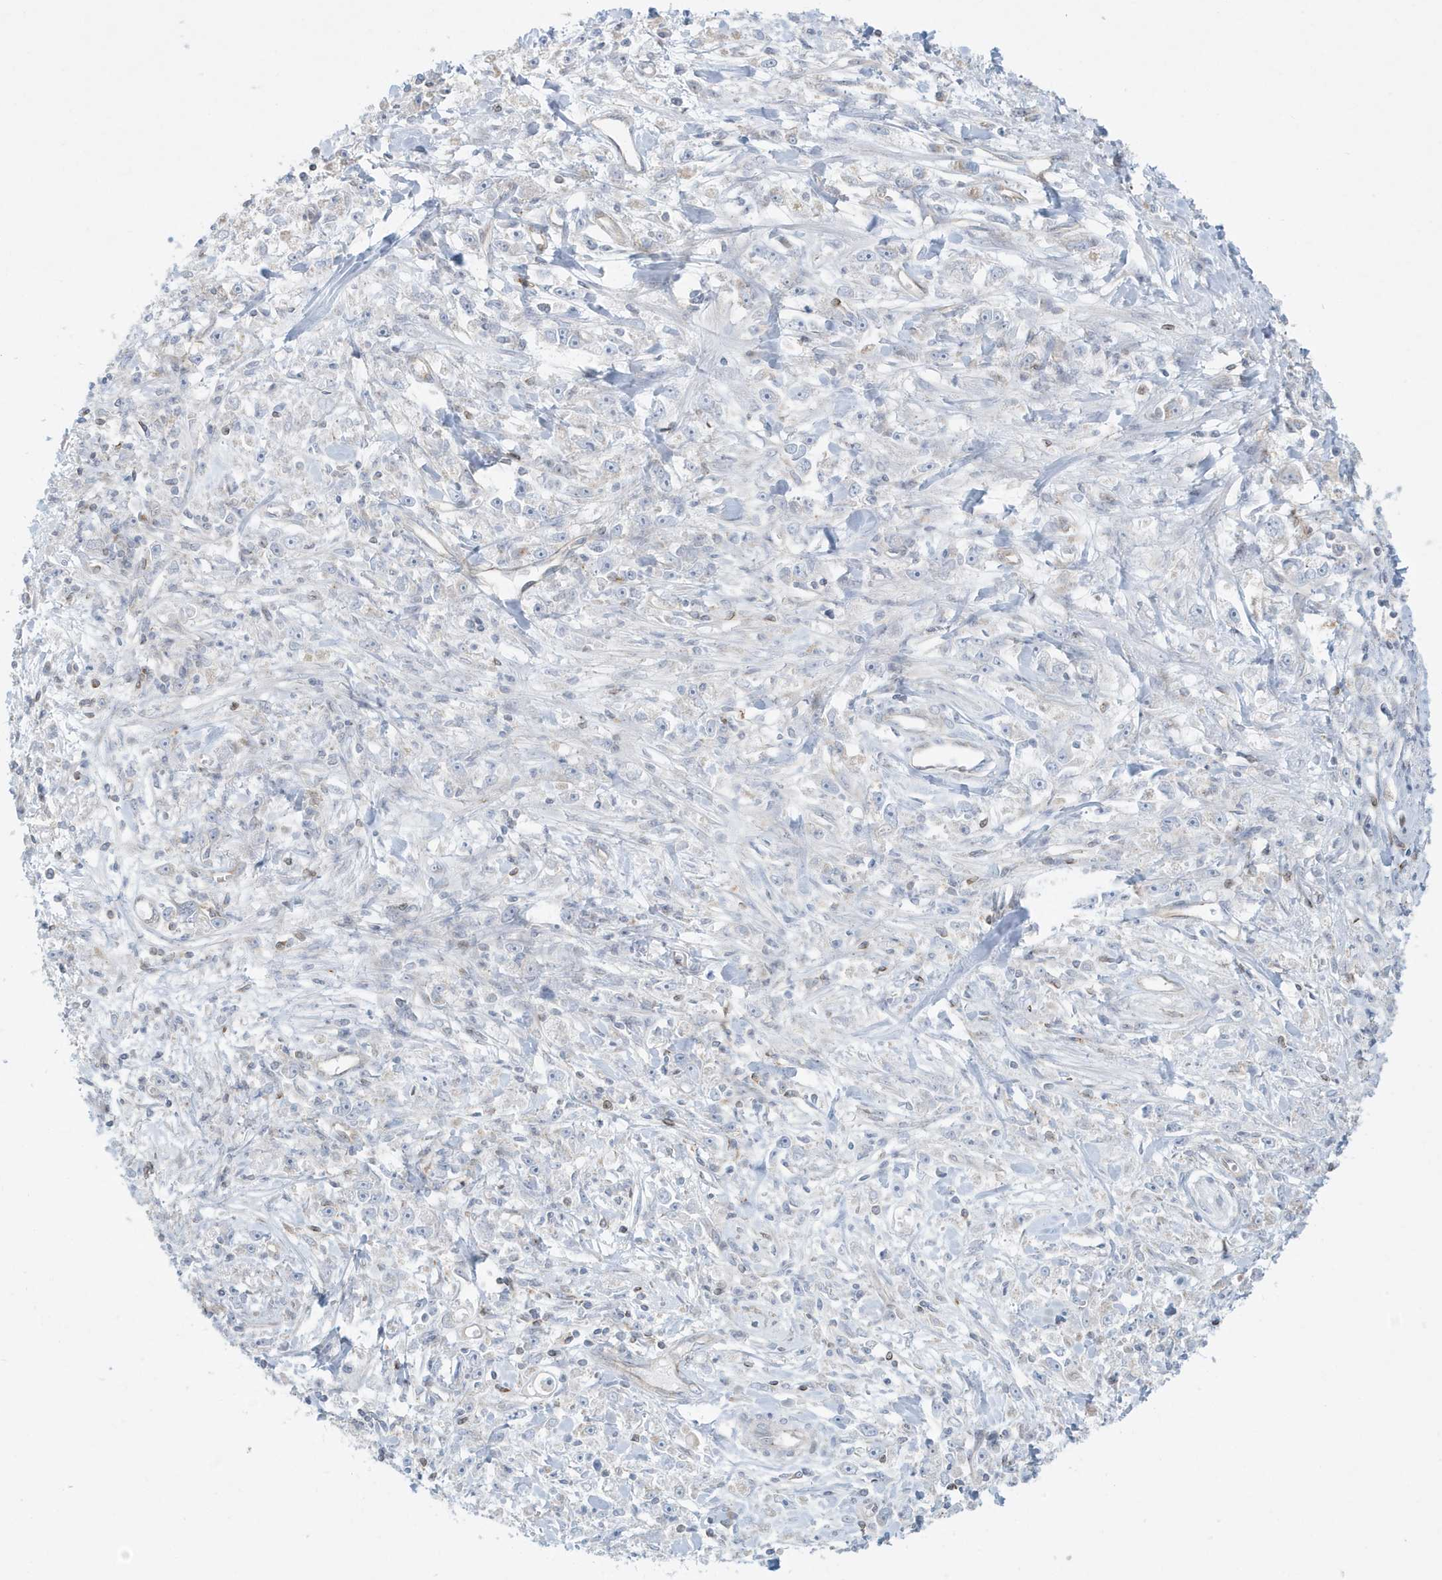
{"staining": {"intensity": "negative", "quantity": "none", "location": "none"}, "tissue": "stomach cancer", "cell_type": "Tumor cells", "image_type": "cancer", "snomed": [{"axis": "morphology", "description": "Adenocarcinoma, NOS"}, {"axis": "topography", "description": "Stomach"}], "caption": "Immunohistochemical staining of human adenocarcinoma (stomach) shows no significant positivity in tumor cells. The staining is performed using DAB brown chromogen with nuclei counter-stained in using hematoxylin.", "gene": "SLAMF9", "patient": {"sex": "female", "age": 59}}